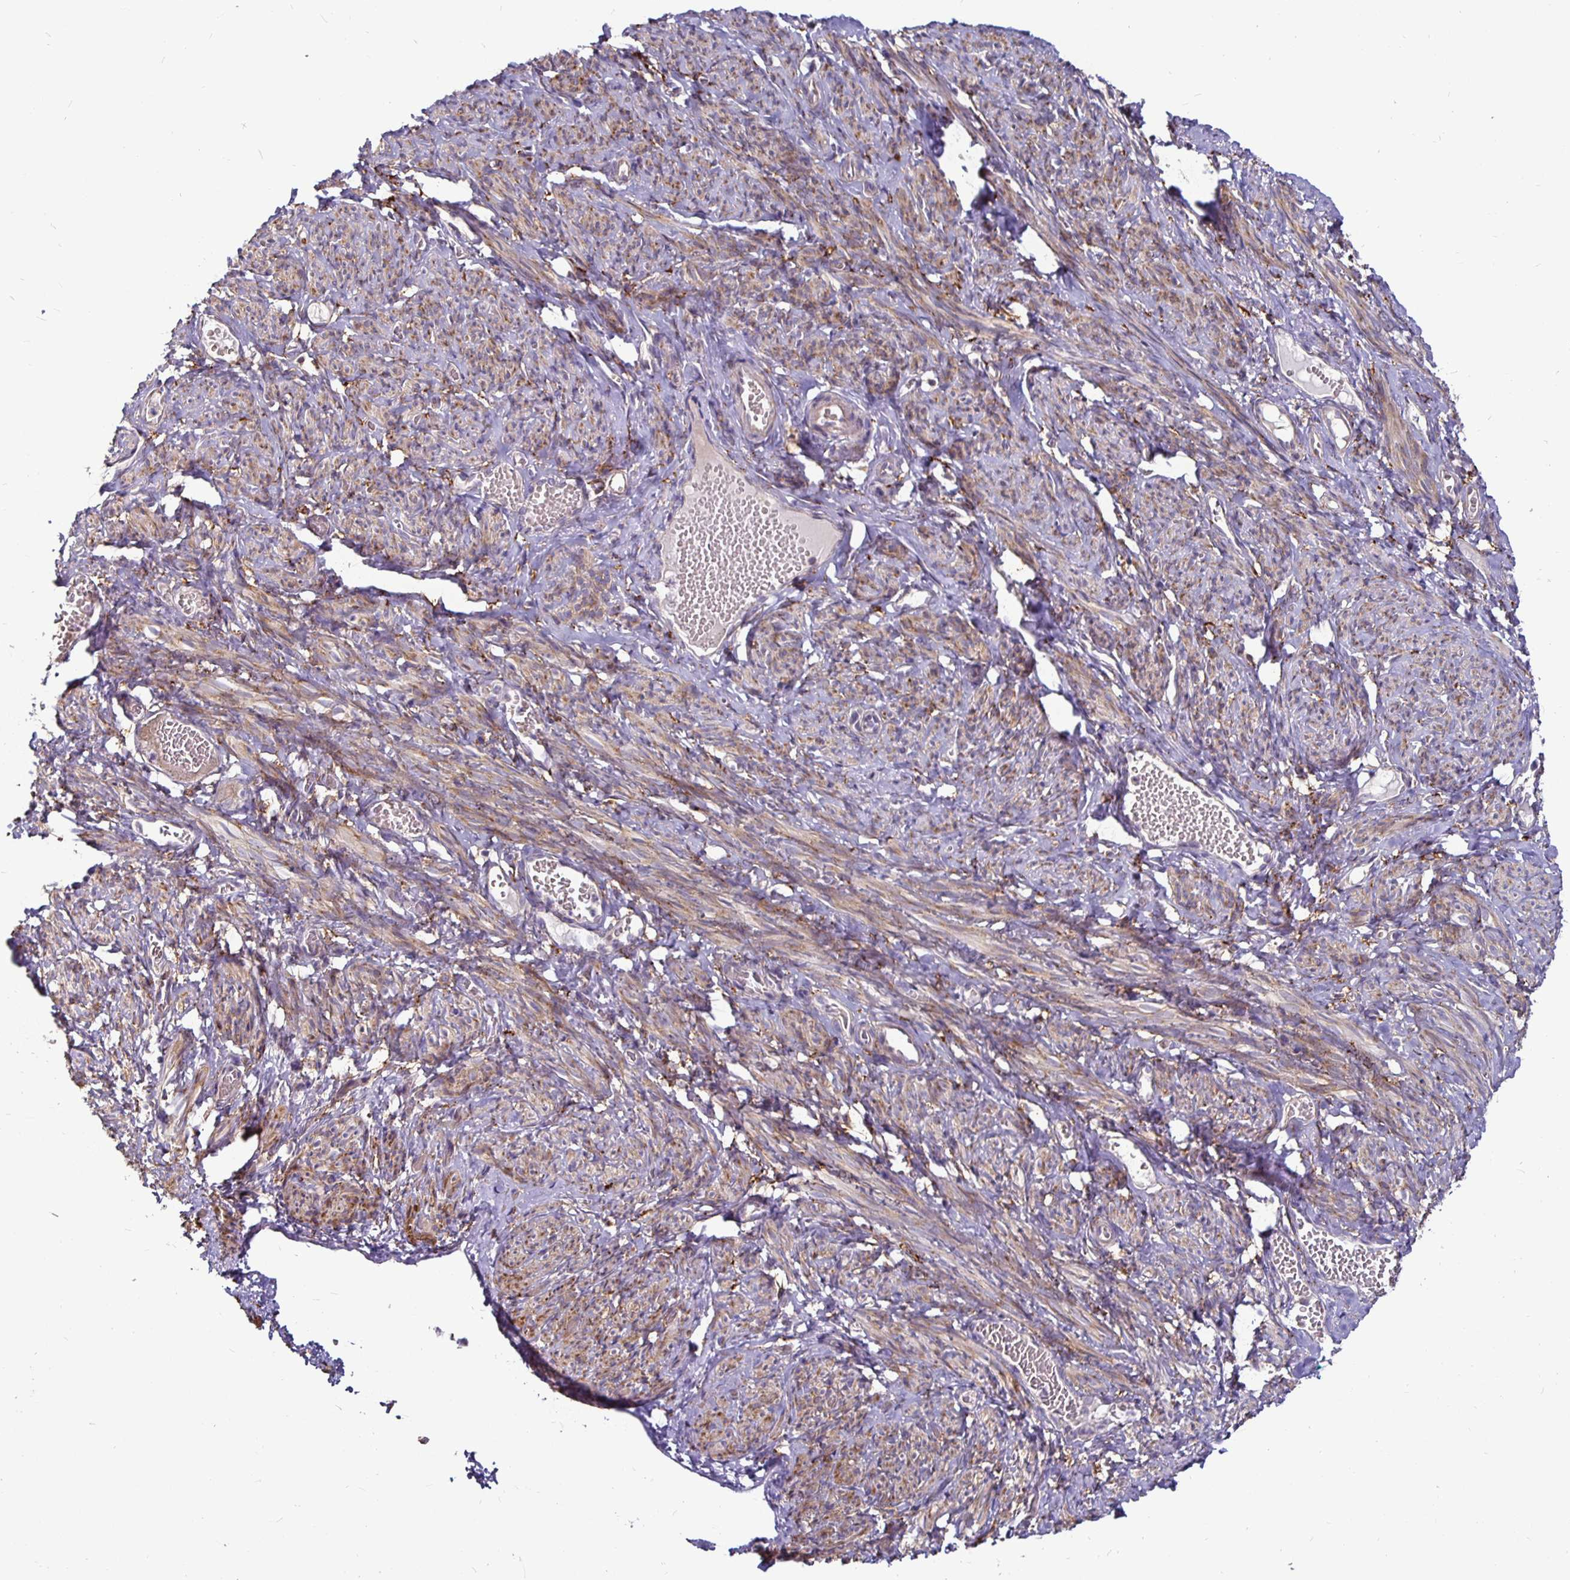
{"staining": {"intensity": "moderate", "quantity": "25%-75%", "location": "cytoplasmic/membranous"}, "tissue": "smooth muscle", "cell_type": "Smooth muscle cells", "image_type": "normal", "snomed": [{"axis": "morphology", "description": "Normal tissue, NOS"}, {"axis": "topography", "description": "Smooth muscle"}], "caption": "Immunohistochemistry histopathology image of normal smooth muscle: smooth muscle stained using IHC shows medium levels of moderate protein expression localized specifically in the cytoplasmic/membranous of smooth muscle cells, appearing as a cytoplasmic/membranous brown color.", "gene": "P4HA2", "patient": {"sex": "female", "age": 65}}